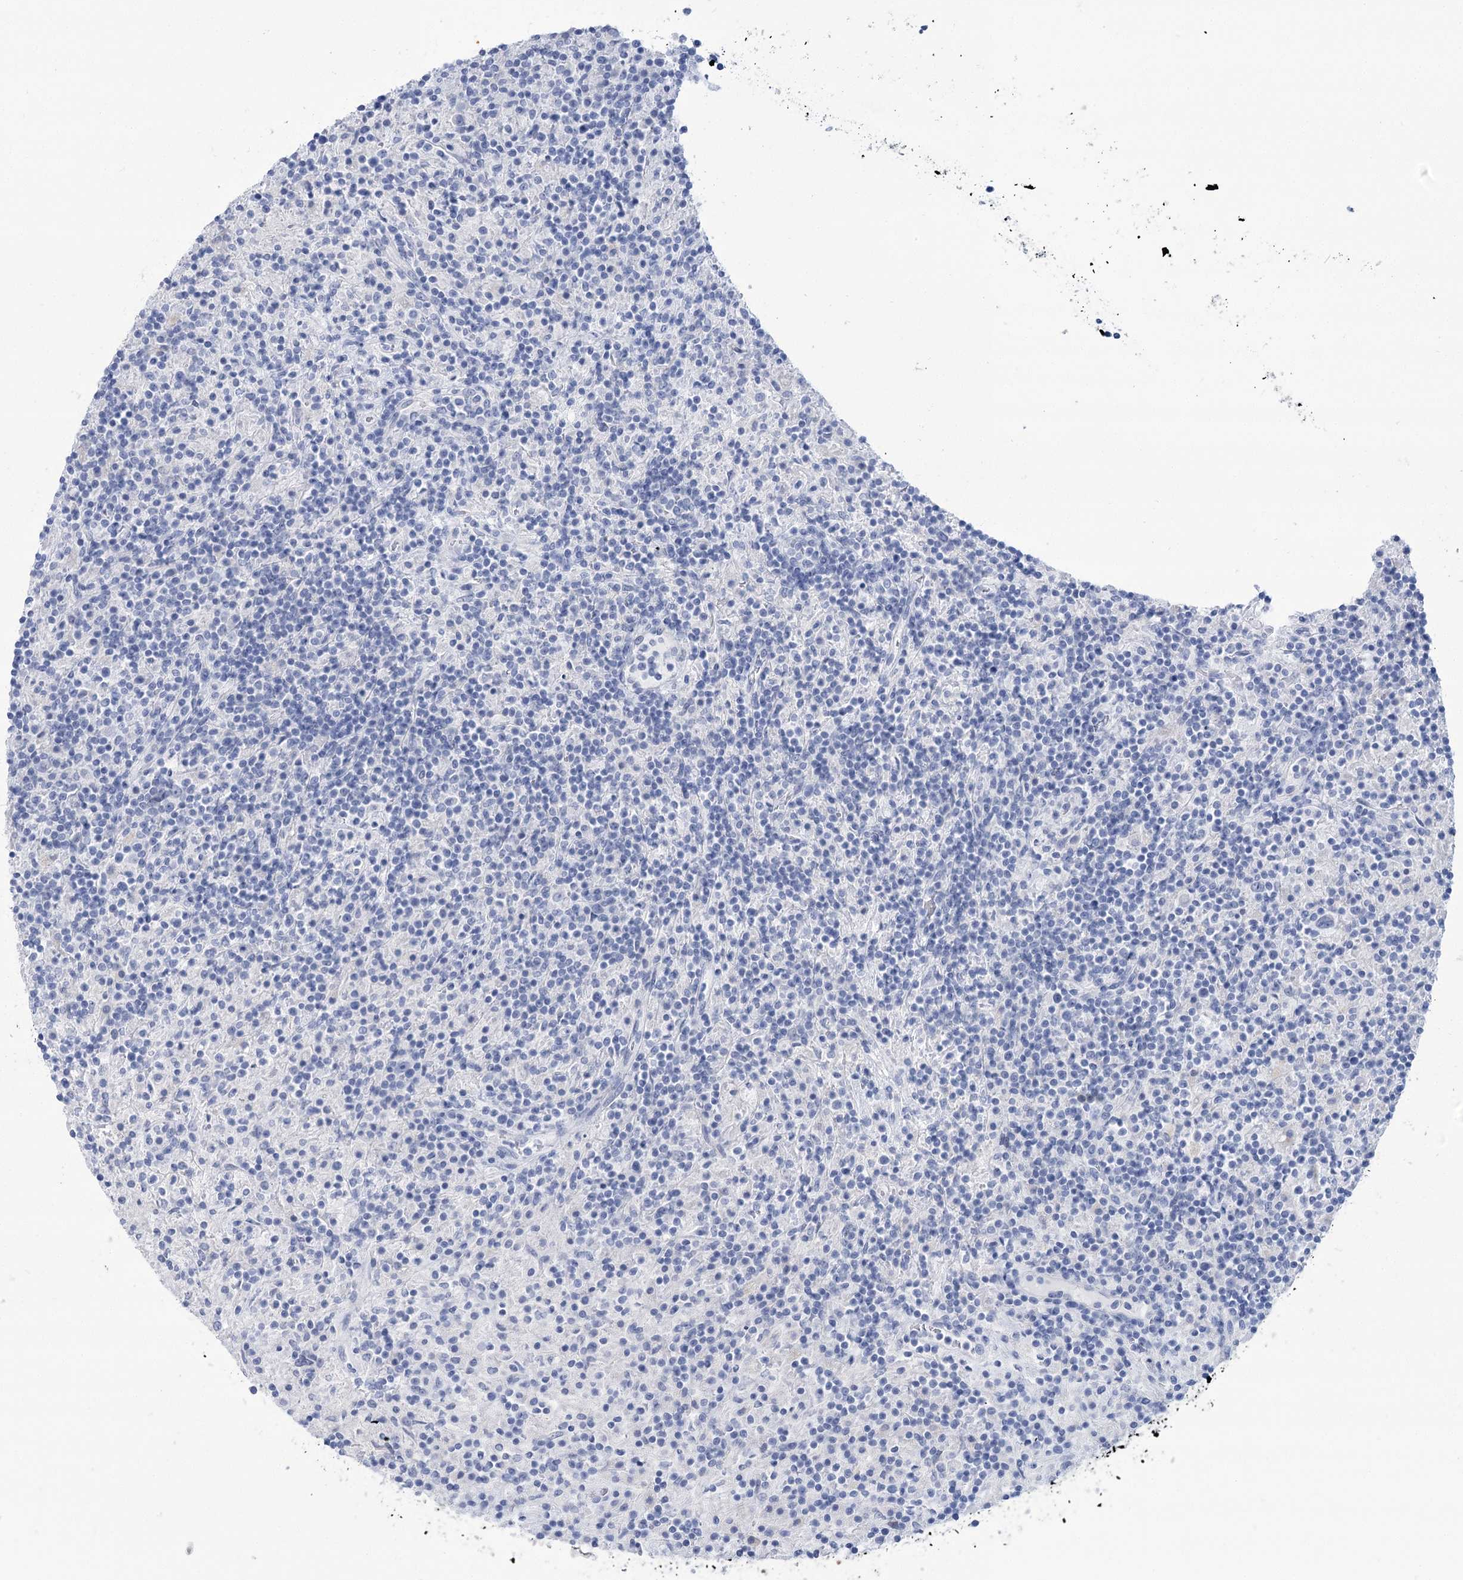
{"staining": {"intensity": "negative", "quantity": "none", "location": "none"}, "tissue": "lymphoma", "cell_type": "Tumor cells", "image_type": "cancer", "snomed": [{"axis": "morphology", "description": "Hodgkin's disease, NOS"}, {"axis": "topography", "description": "Lymph node"}], "caption": "Lymphoma was stained to show a protein in brown. There is no significant expression in tumor cells.", "gene": "PBLD", "patient": {"sex": "male", "age": 70}}